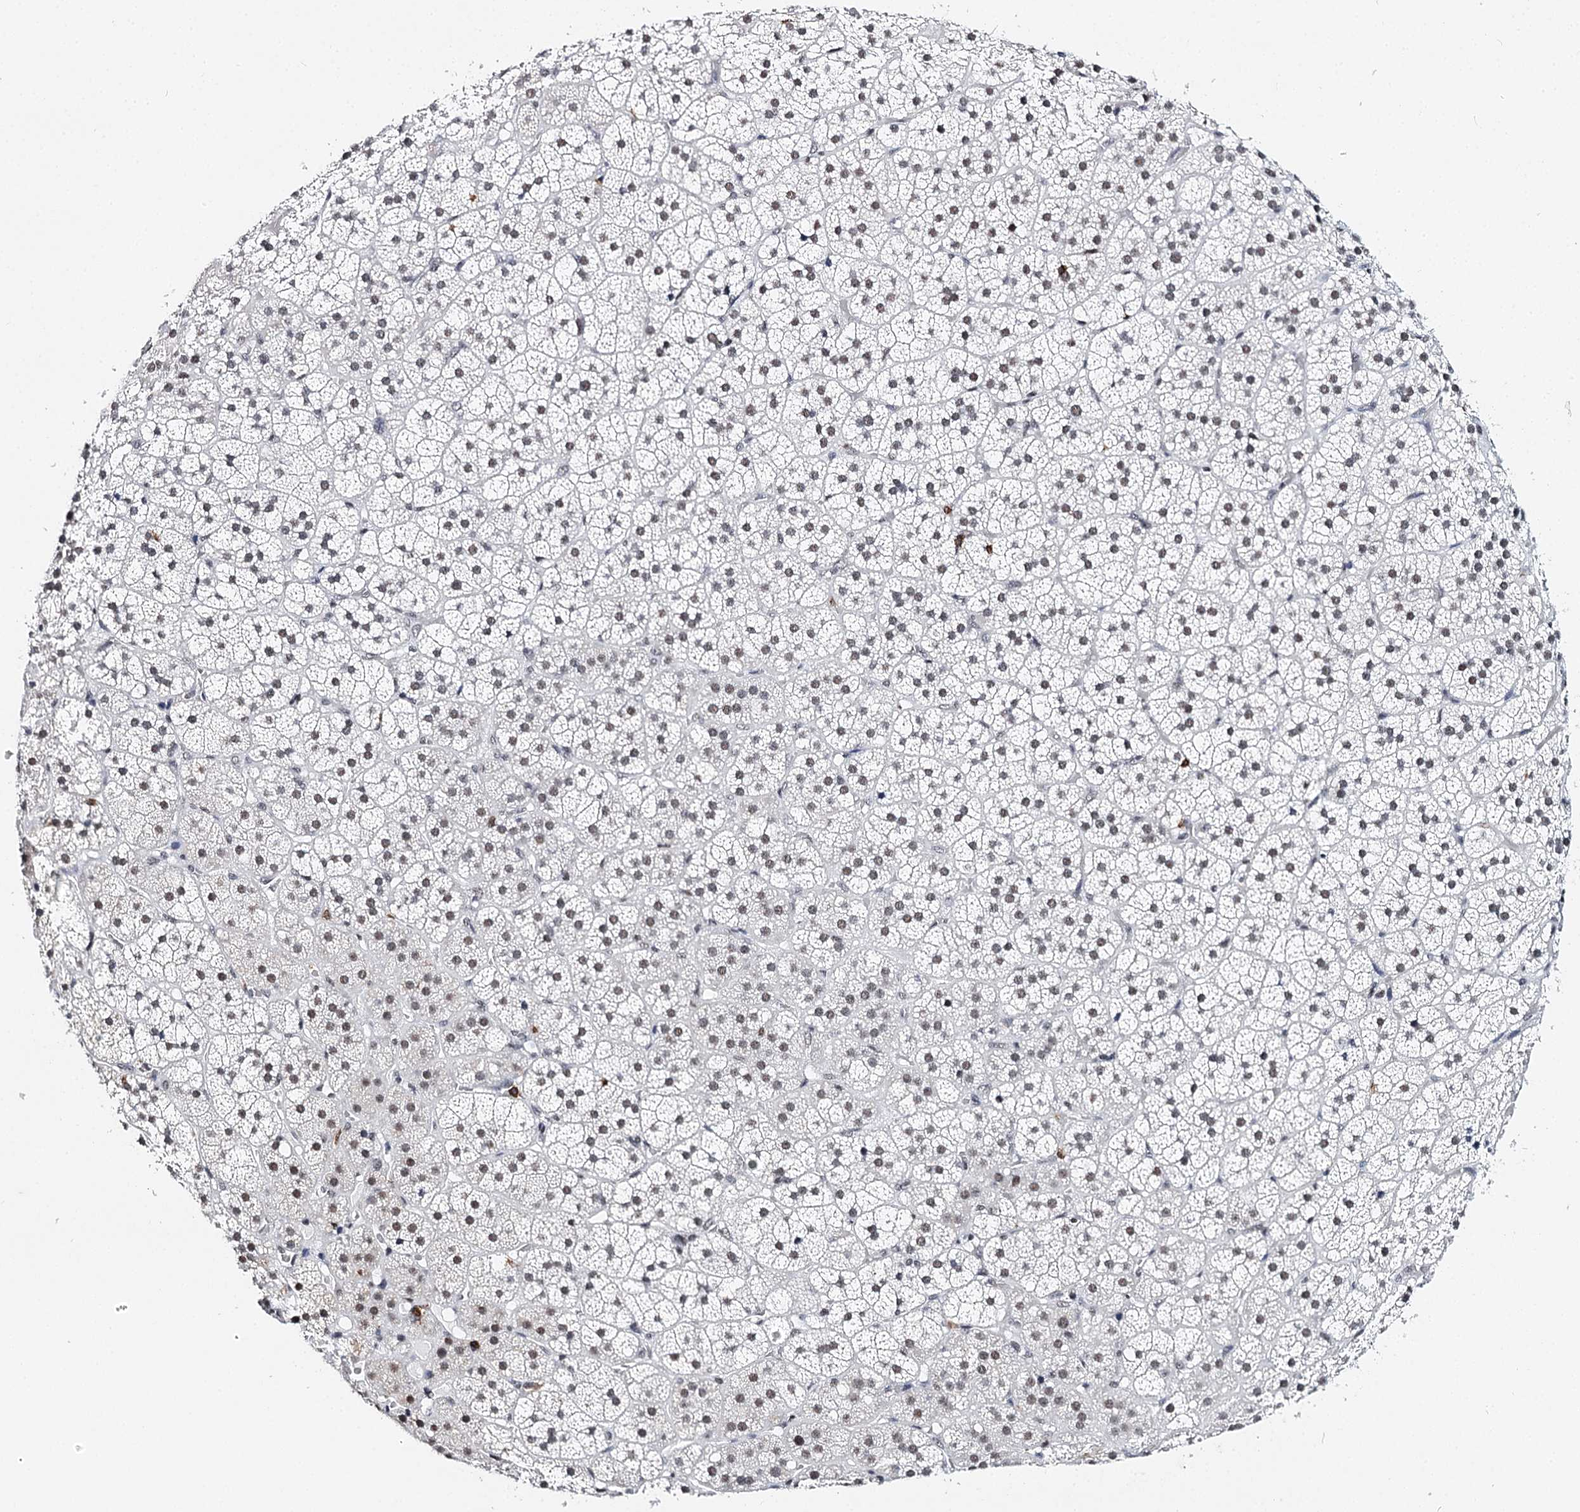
{"staining": {"intensity": "weak", "quantity": "<25%", "location": "nuclear"}, "tissue": "adrenal gland", "cell_type": "Glandular cells", "image_type": "normal", "snomed": [{"axis": "morphology", "description": "Normal tissue, NOS"}, {"axis": "topography", "description": "Adrenal gland"}], "caption": "This is a photomicrograph of immunohistochemistry staining of normal adrenal gland, which shows no staining in glandular cells.", "gene": "BARD1", "patient": {"sex": "female", "age": 44}}